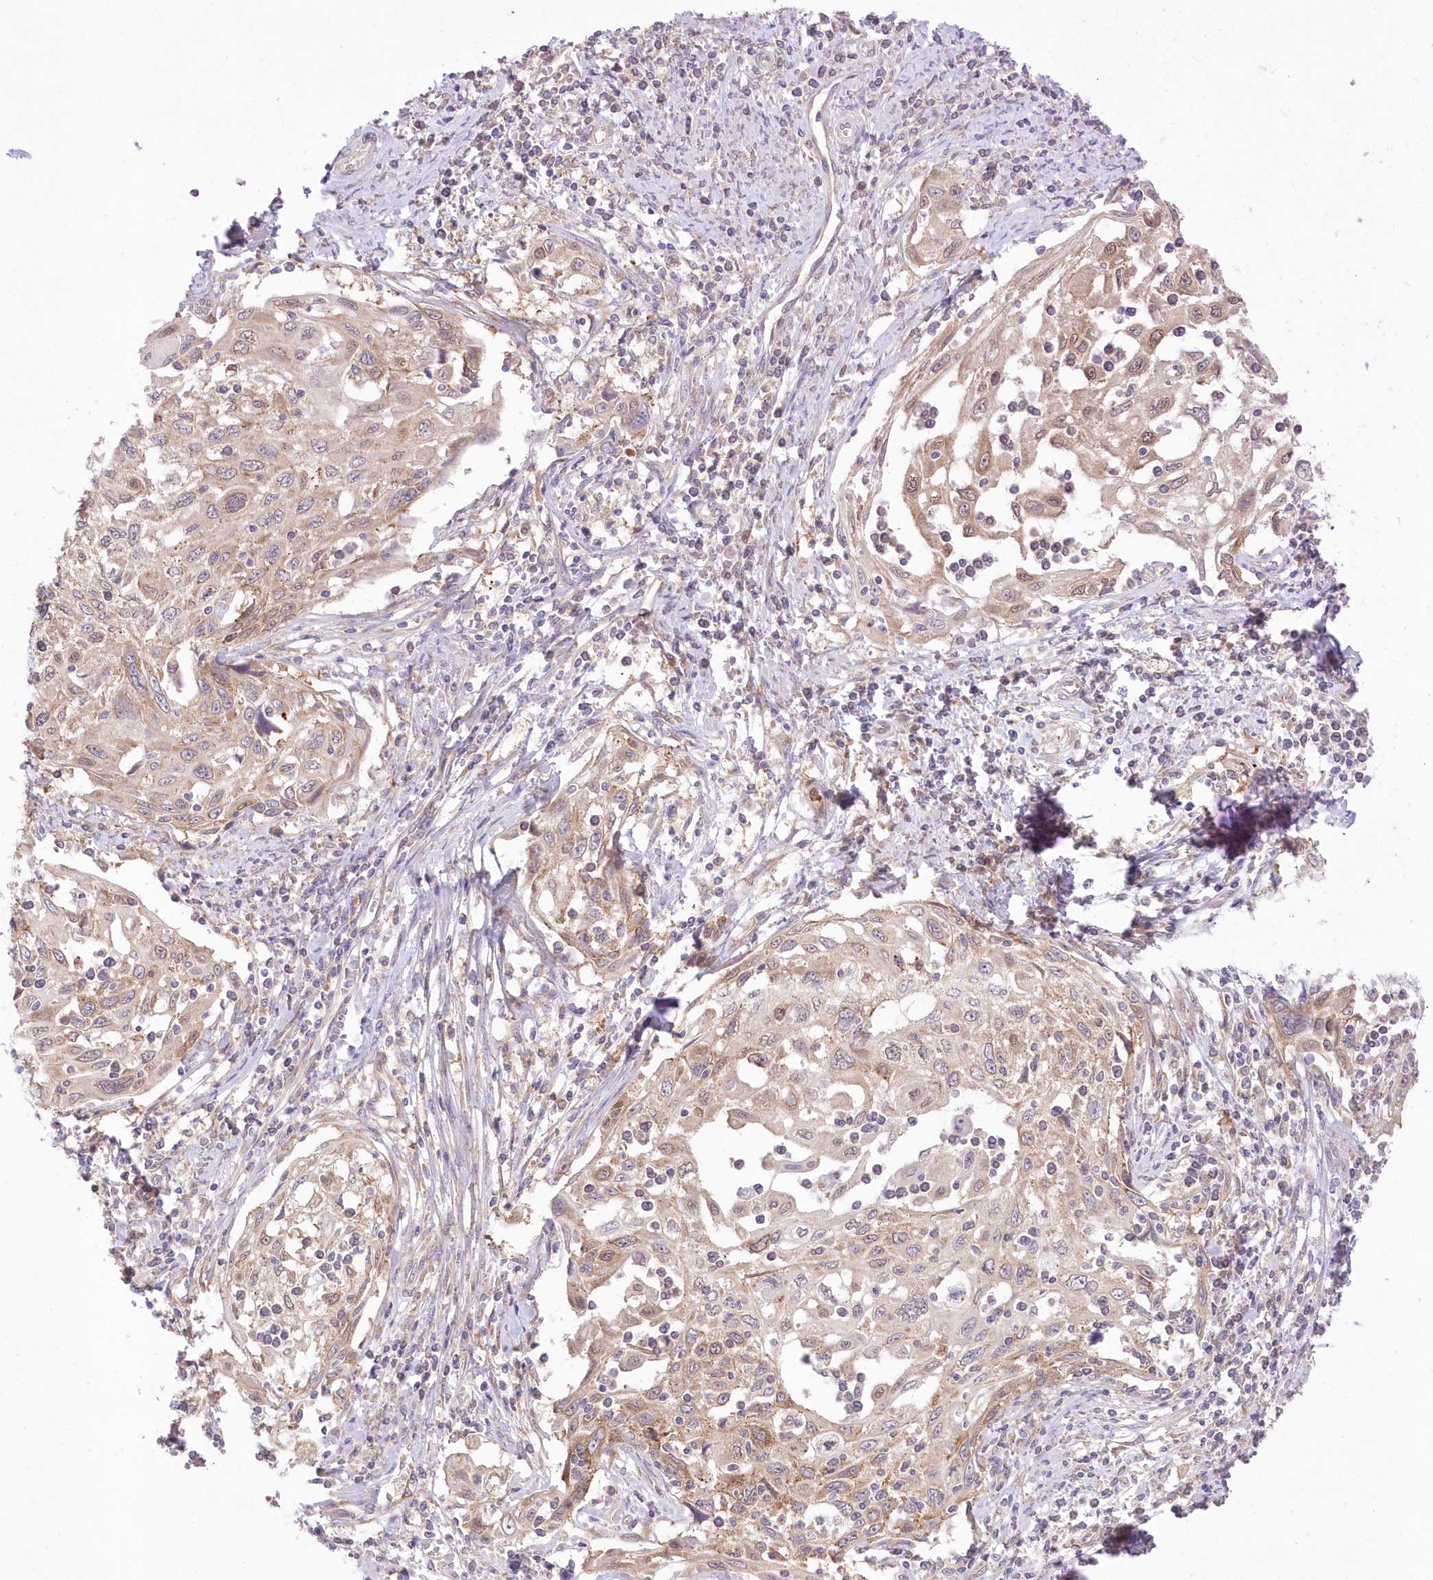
{"staining": {"intensity": "weak", "quantity": ">75%", "location": "cytoplasmic/membranous"}, "tissue": "cervical cancer", "cell_type": "Tumor cells", "image_type": "cancer", "snomed": [{"axis": "morphology", "description": "Squamous cell carcinoma, NOS"}, {"axis": "topography", "description": "Cervix"}], "caption": "Squamous cell carcinoma (cervical) stained for a protein (brown) shows weak cytoplasmic/membranous positive positivity in approximately >75% of tumor cells.", "gene": "RNPEP", "patient": {"sex": "female", "age": 70}}